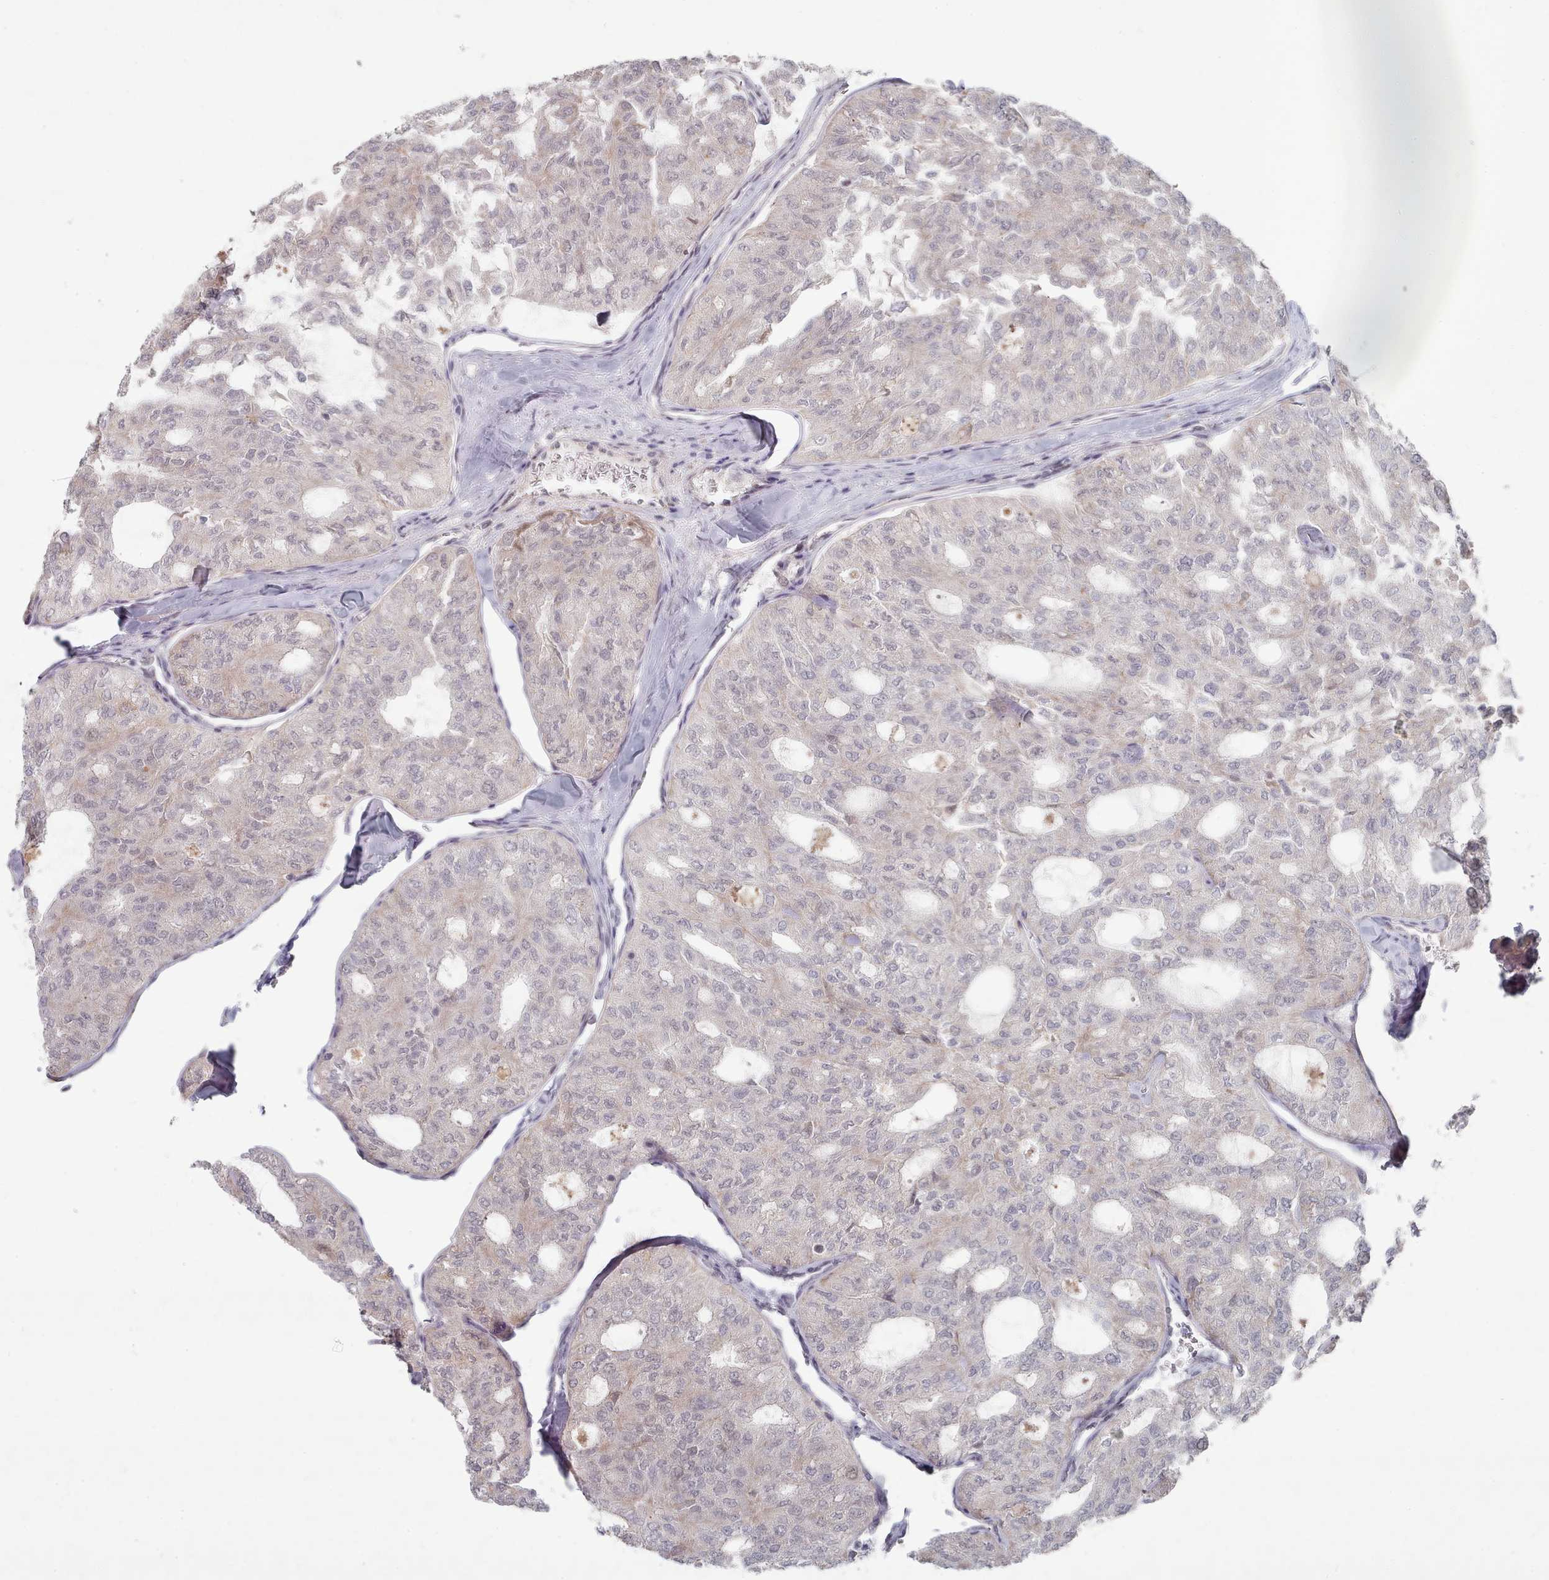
{"staining": {"intensity": "negative", "quantity": "none", "location": "none"}, "tissue": "thyroid cancer", "cell_type": "Tumor cells", "image_type": "cancer", "snomed": [{"axis": "morphology", "description": "Follicular adenoma carcinoma, NOS"}, {"axis": "topography", "description": "Thyroid gland"}], "caption": "Tumor cells show no significant positivity in thyroid cancer (follicular adenoma carcinoma). (DAB (3,3'-diaminobenzidine) IHC with hematoxylin counter stain).", "gene": "CPSF4", "patient": {"sex": "male", "age": 75}}